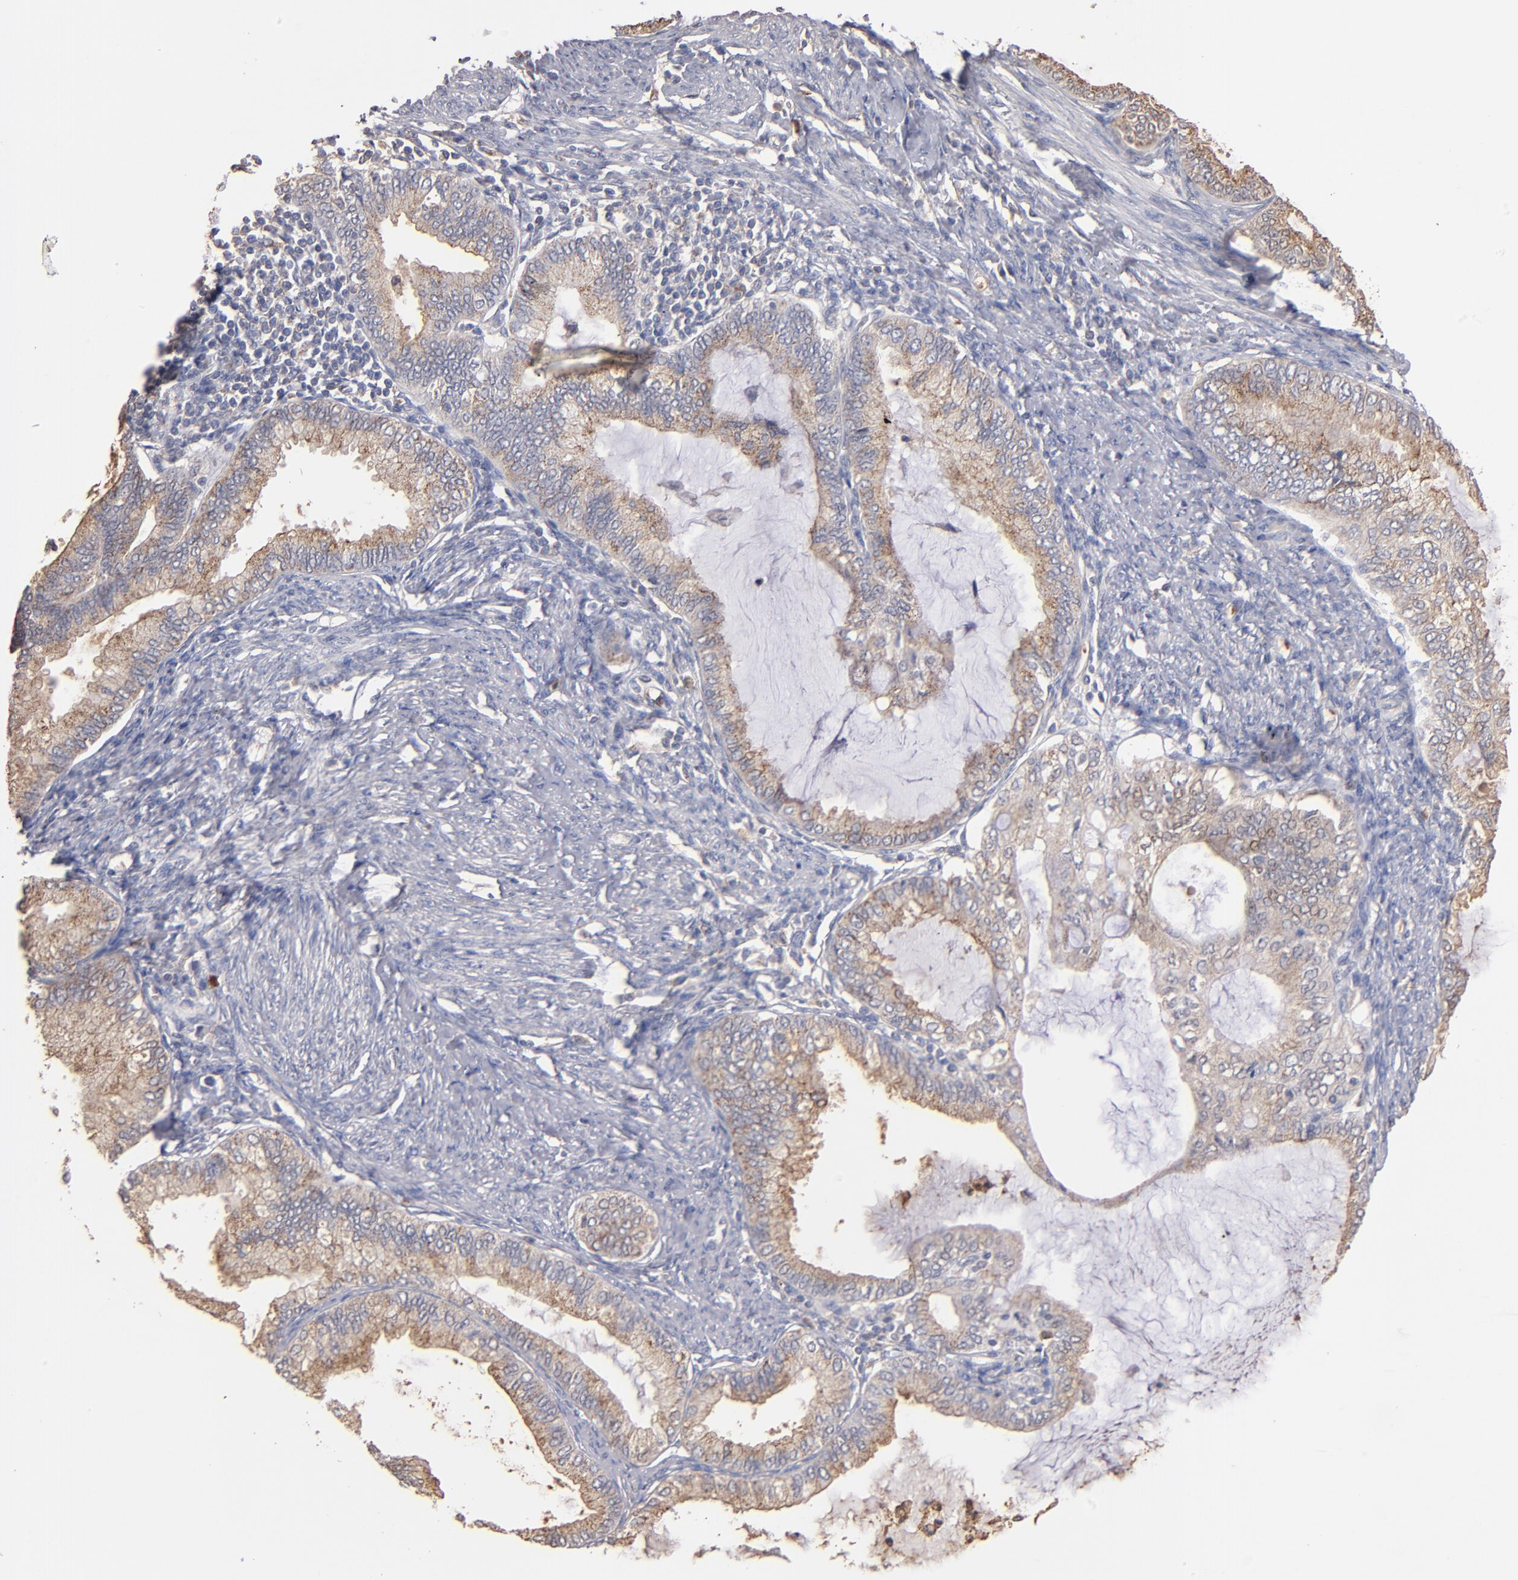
{"staining": {"intensity": "moderate", "quantity": ">75%", "location": "cytoplasmic/membranous"}, "tissue": "endometrial cancer", "cell_type": "Tumor cells", "image_type": "cancer", "snomed": [{"axis": "morphology", "description": "Adenocarcinoma, NOS"}, {"axis": "topography", "description": "Endometrium"}], "caption": "Immunohistochemical staining of adenocarcinoma (endometrial) displays medium levels of moderate cytoplasmic/membranous protein positivity in approximately >75% of tumor cells. (Stains: DAB in brown, nuclei in blue, Microscopy: brightfield microscopy at high magnification).", "gene": "RO60", "patient": {"sex": "female", "age": 86}}